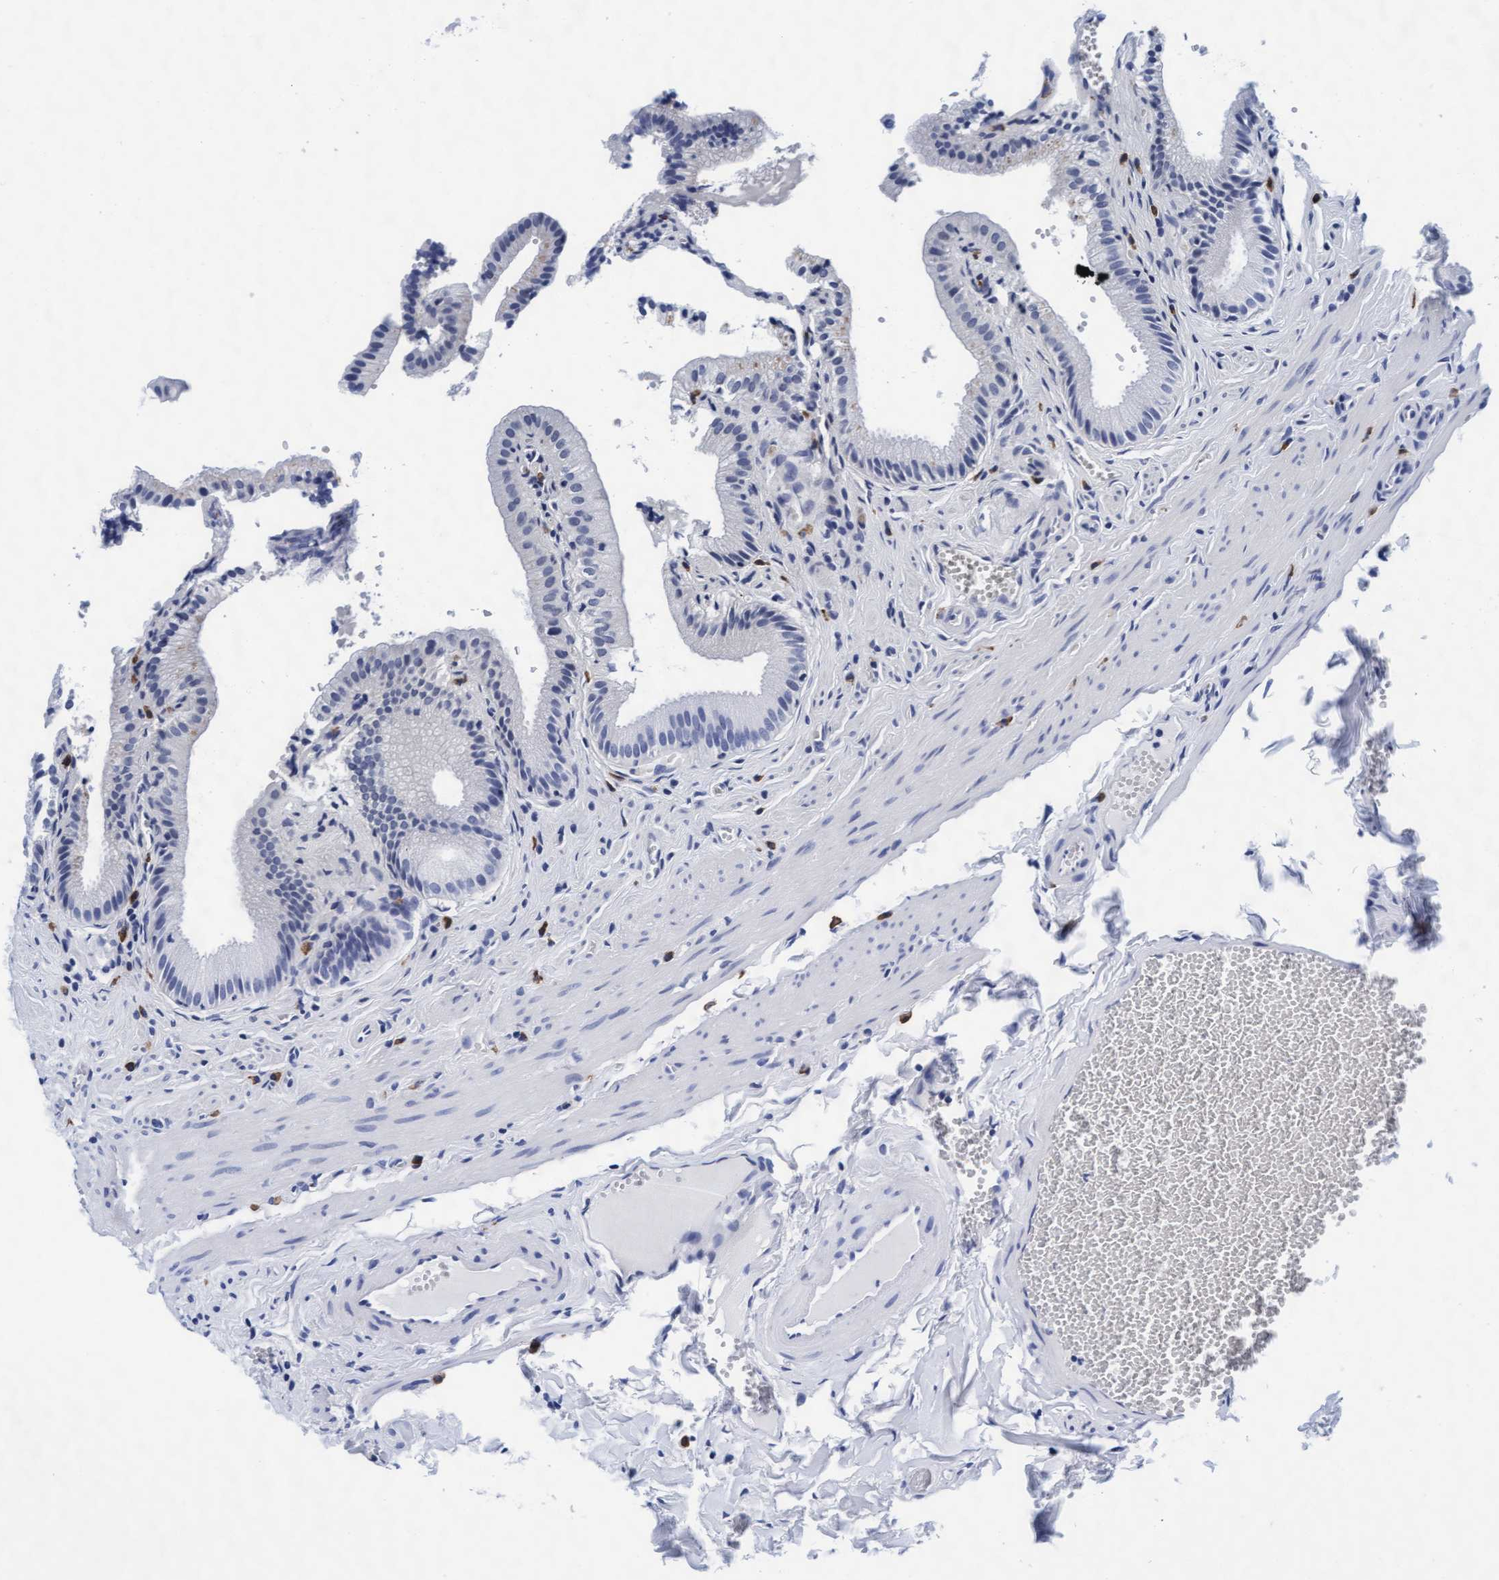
{"staining": {"intensity": "negative", "quantity": "none", "location": "none"}, "tissue": "gallbladder", "cell_type": "Glandular cells", "image_type": "normal", "snomed": [{"axis": "morphology", "description": "Normal tissue, NOS"}, {"axis": "topography", "description": "Gallbladder"}], "caption": "This is an immunohistochemistry histopathology image of benign gallbladder. There is no expression in glandular cells.", "gene": "ARSG", "patient": {"sex": "male", "age": 38}}